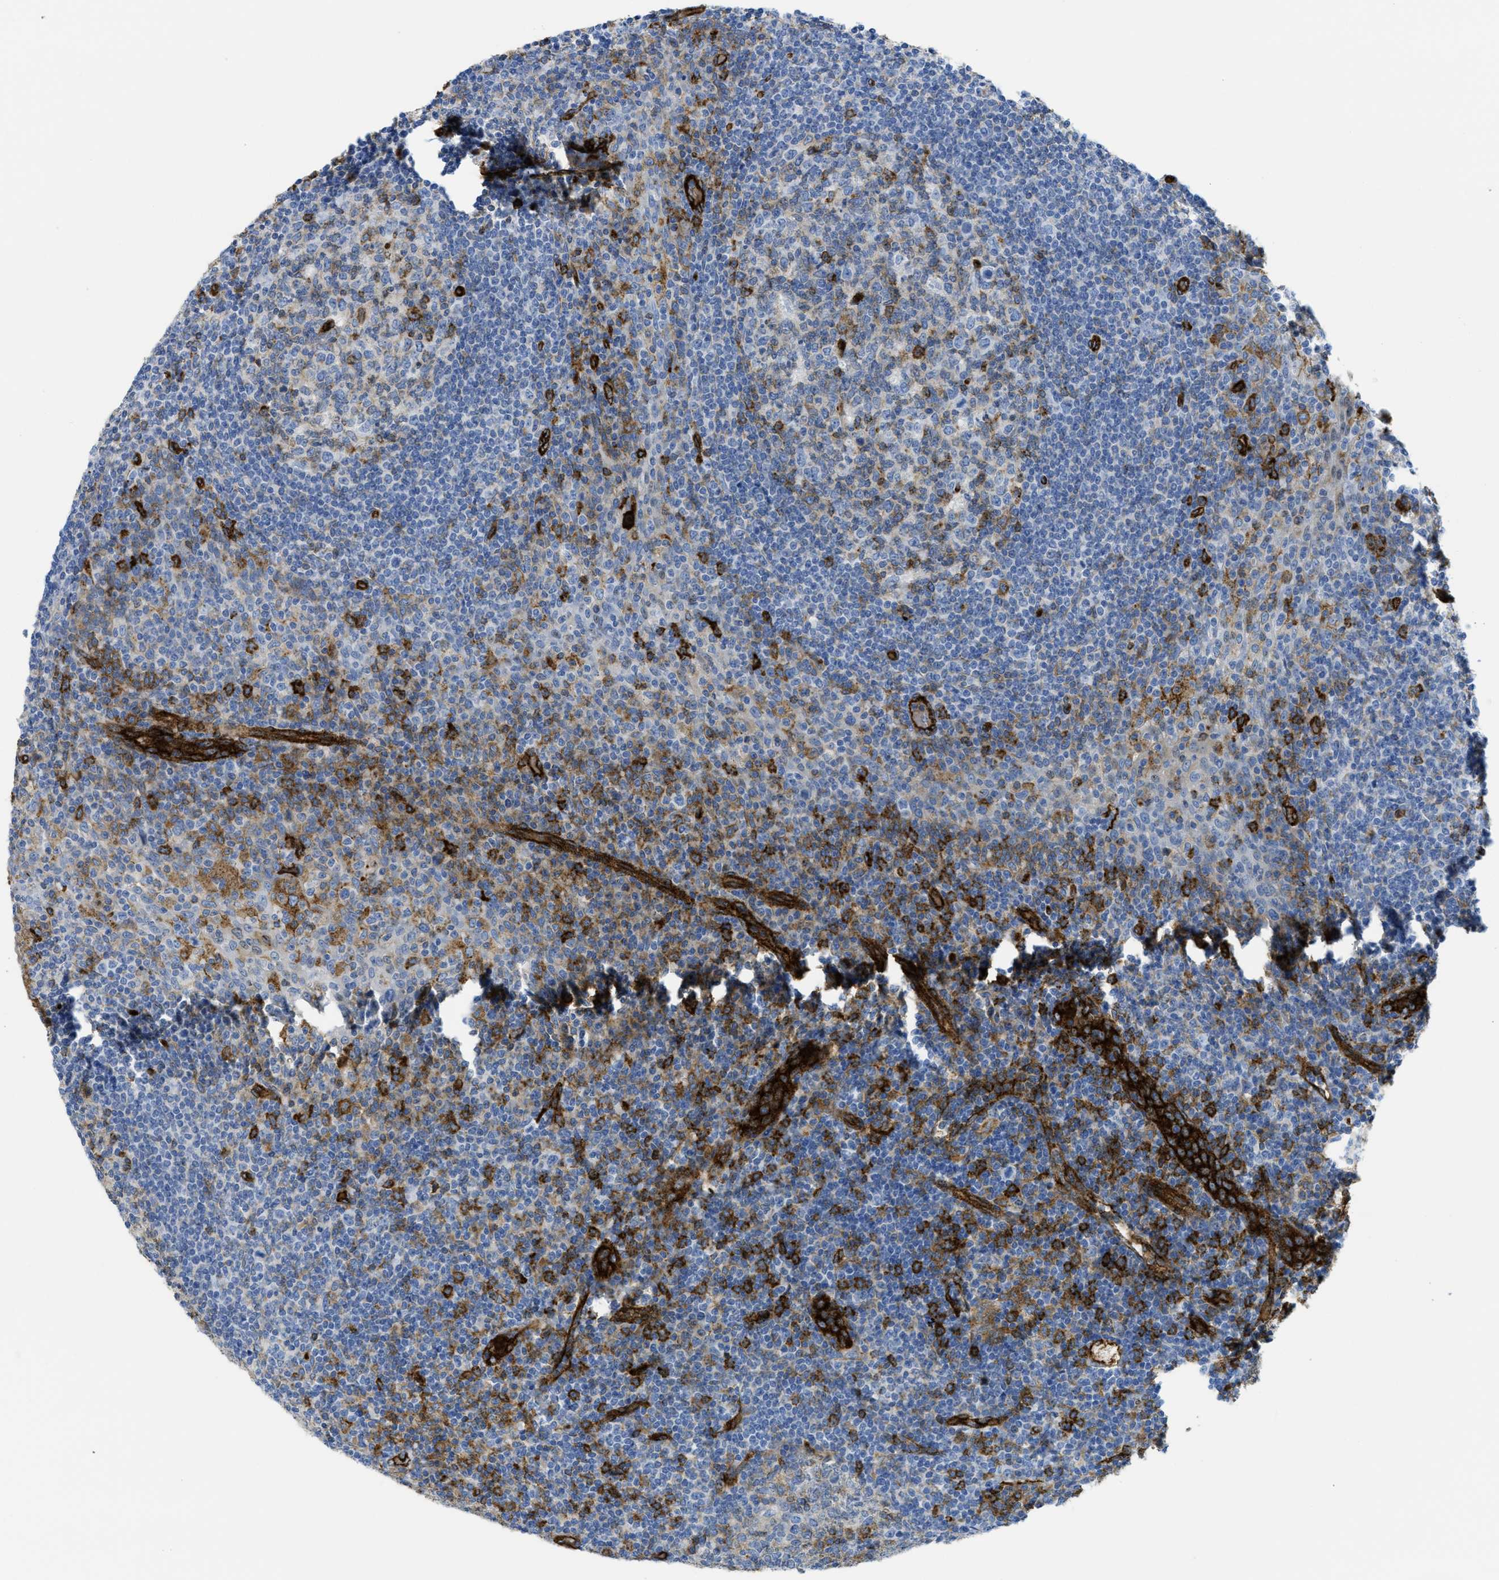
{"staining": {"intensity": "moderate", "quantity": "25%-75%", "location": "cytoplasmic/membranous"}, "tissue": "tonsil", "cell_type": "Germinal center cells", "image_type": "normal", "snomed": [{"axis": "morphology", "description": "Normal tissue, NOS"}, {"axis": "topography", "description": "Tonsil"}], "caption": "Brown immunohistochemical staining in unremarkable tonsil displays moderate cytoplasmic/membranous staining in about 25%-75% of germinal center cells.", "gene": "HIP1", "patient": {"sex": "female", "age": 19}}